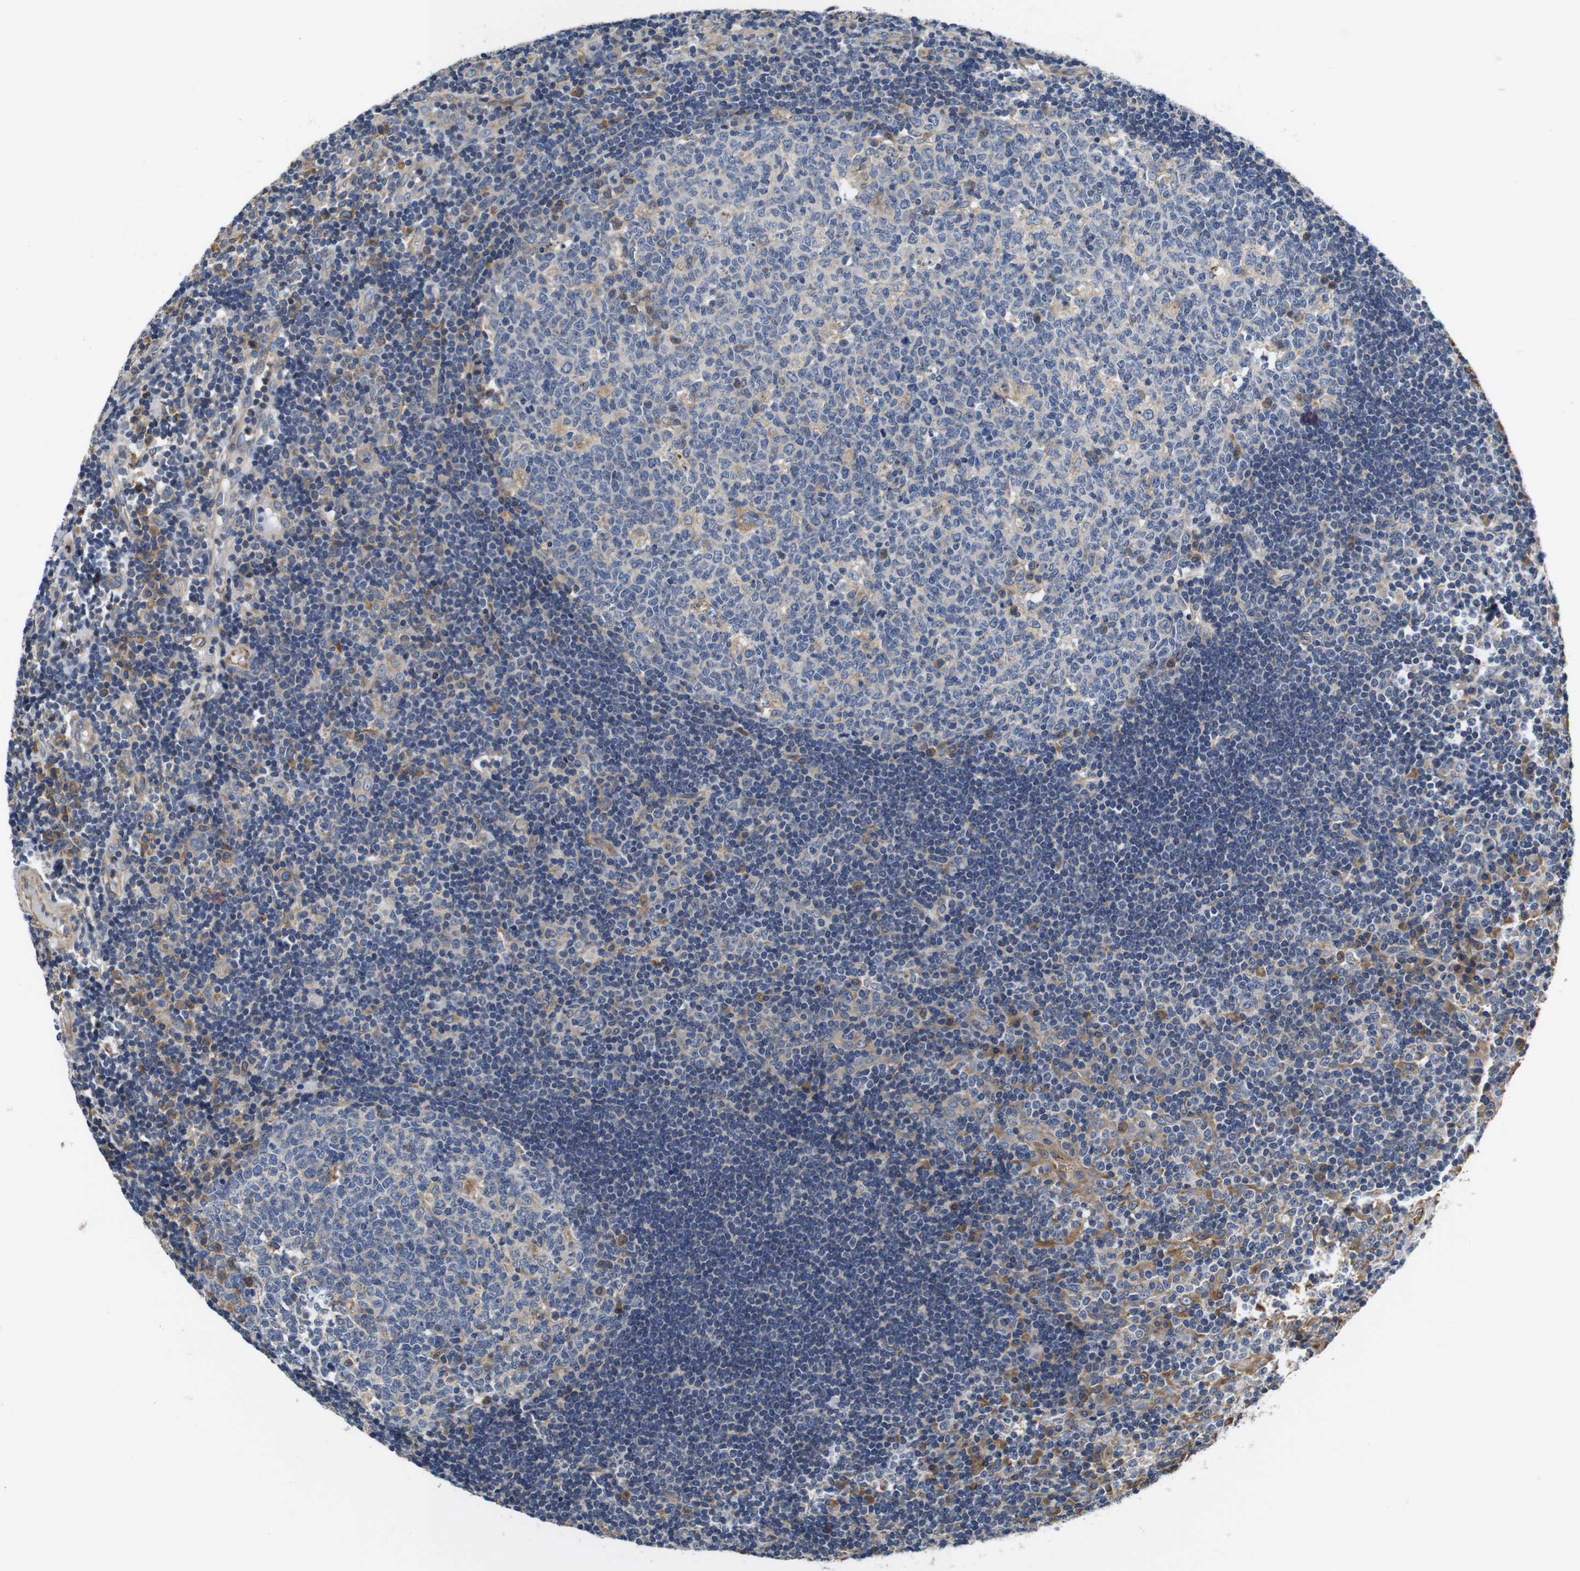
{"staining": {"intensity": "weak", "quantity": "<25%", "location": "cytoplasmic/membranous"}, "tissue": "tonsil", "cell_type": "Germinal center cells", "image_type": "normal", "snomed": [{"axis": "morphology", "description": "Normal tissue, NOS"}, {"axis": "topography", "description": "Tonsil"}], "caption": "Protein analysis of normal tonsil shows no significant expression in germinal center cells.", "gene": "MARCHF7", "patient": {"sex": "female", "age": 40}}